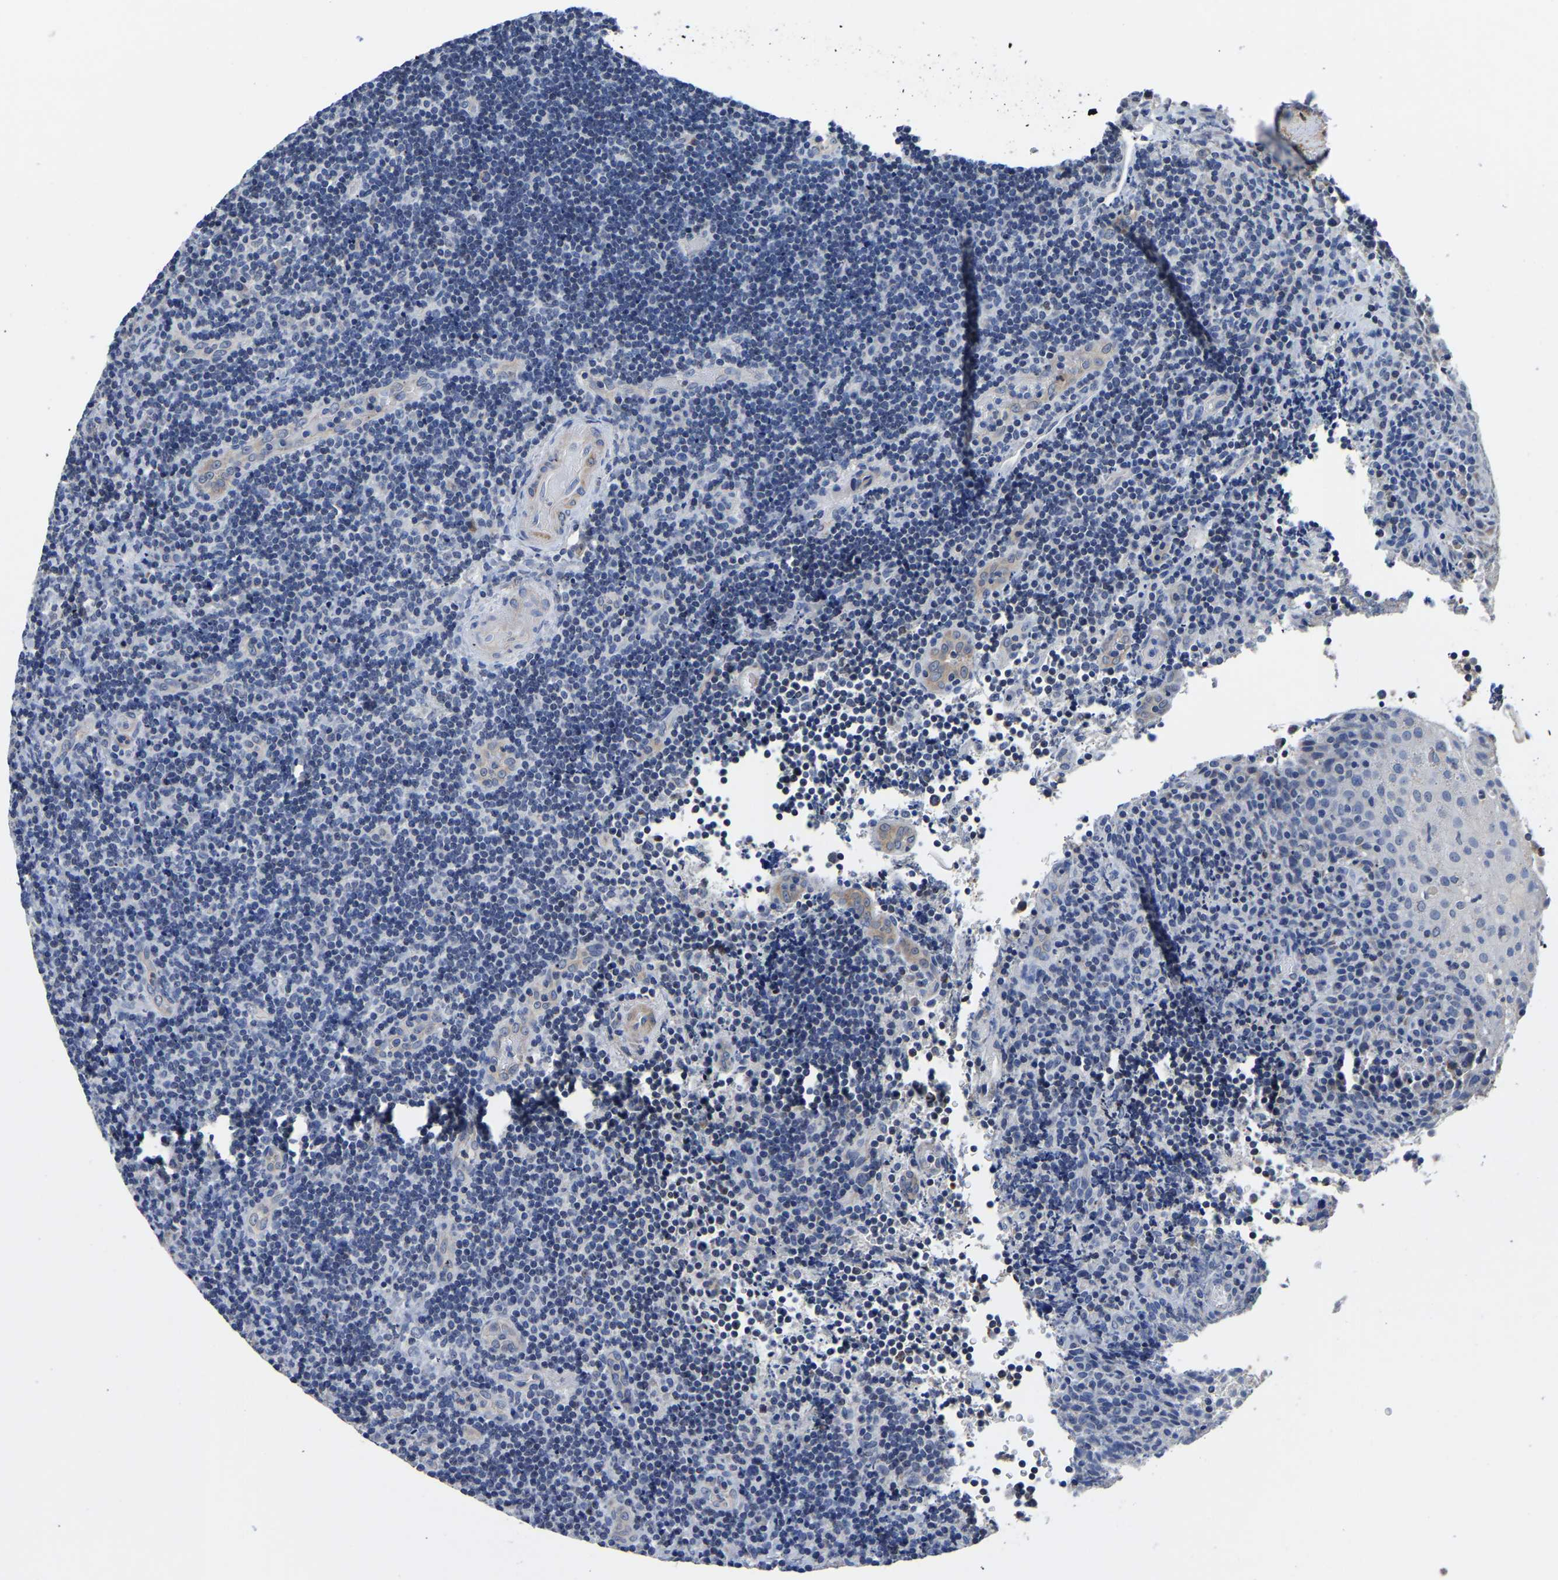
{"staining": {"intensity": "negative", "quantity": "none", "location": "none"}, "tissue": "lymphoma", "cell_type": "Tumor cells", "image_type": "cancer", "snomed": [{"axis": "morphology", "description": "Malignant lymphoma, non-Hodgkin's type, High grade"}, {"axis": "topography", "description": "Tonsil"}], "caption": "Immunohistochemistry (IHC) image of neoplastic tissue: human malignant lymphoma, non-Hodgkin's type (high-grade) stained with DAB (3,3'-diaminobenzidine) shows no significant protein positivity in tumor cells.", "gene": "FGD5", "patient": {"sex": "female", "age": 36}}